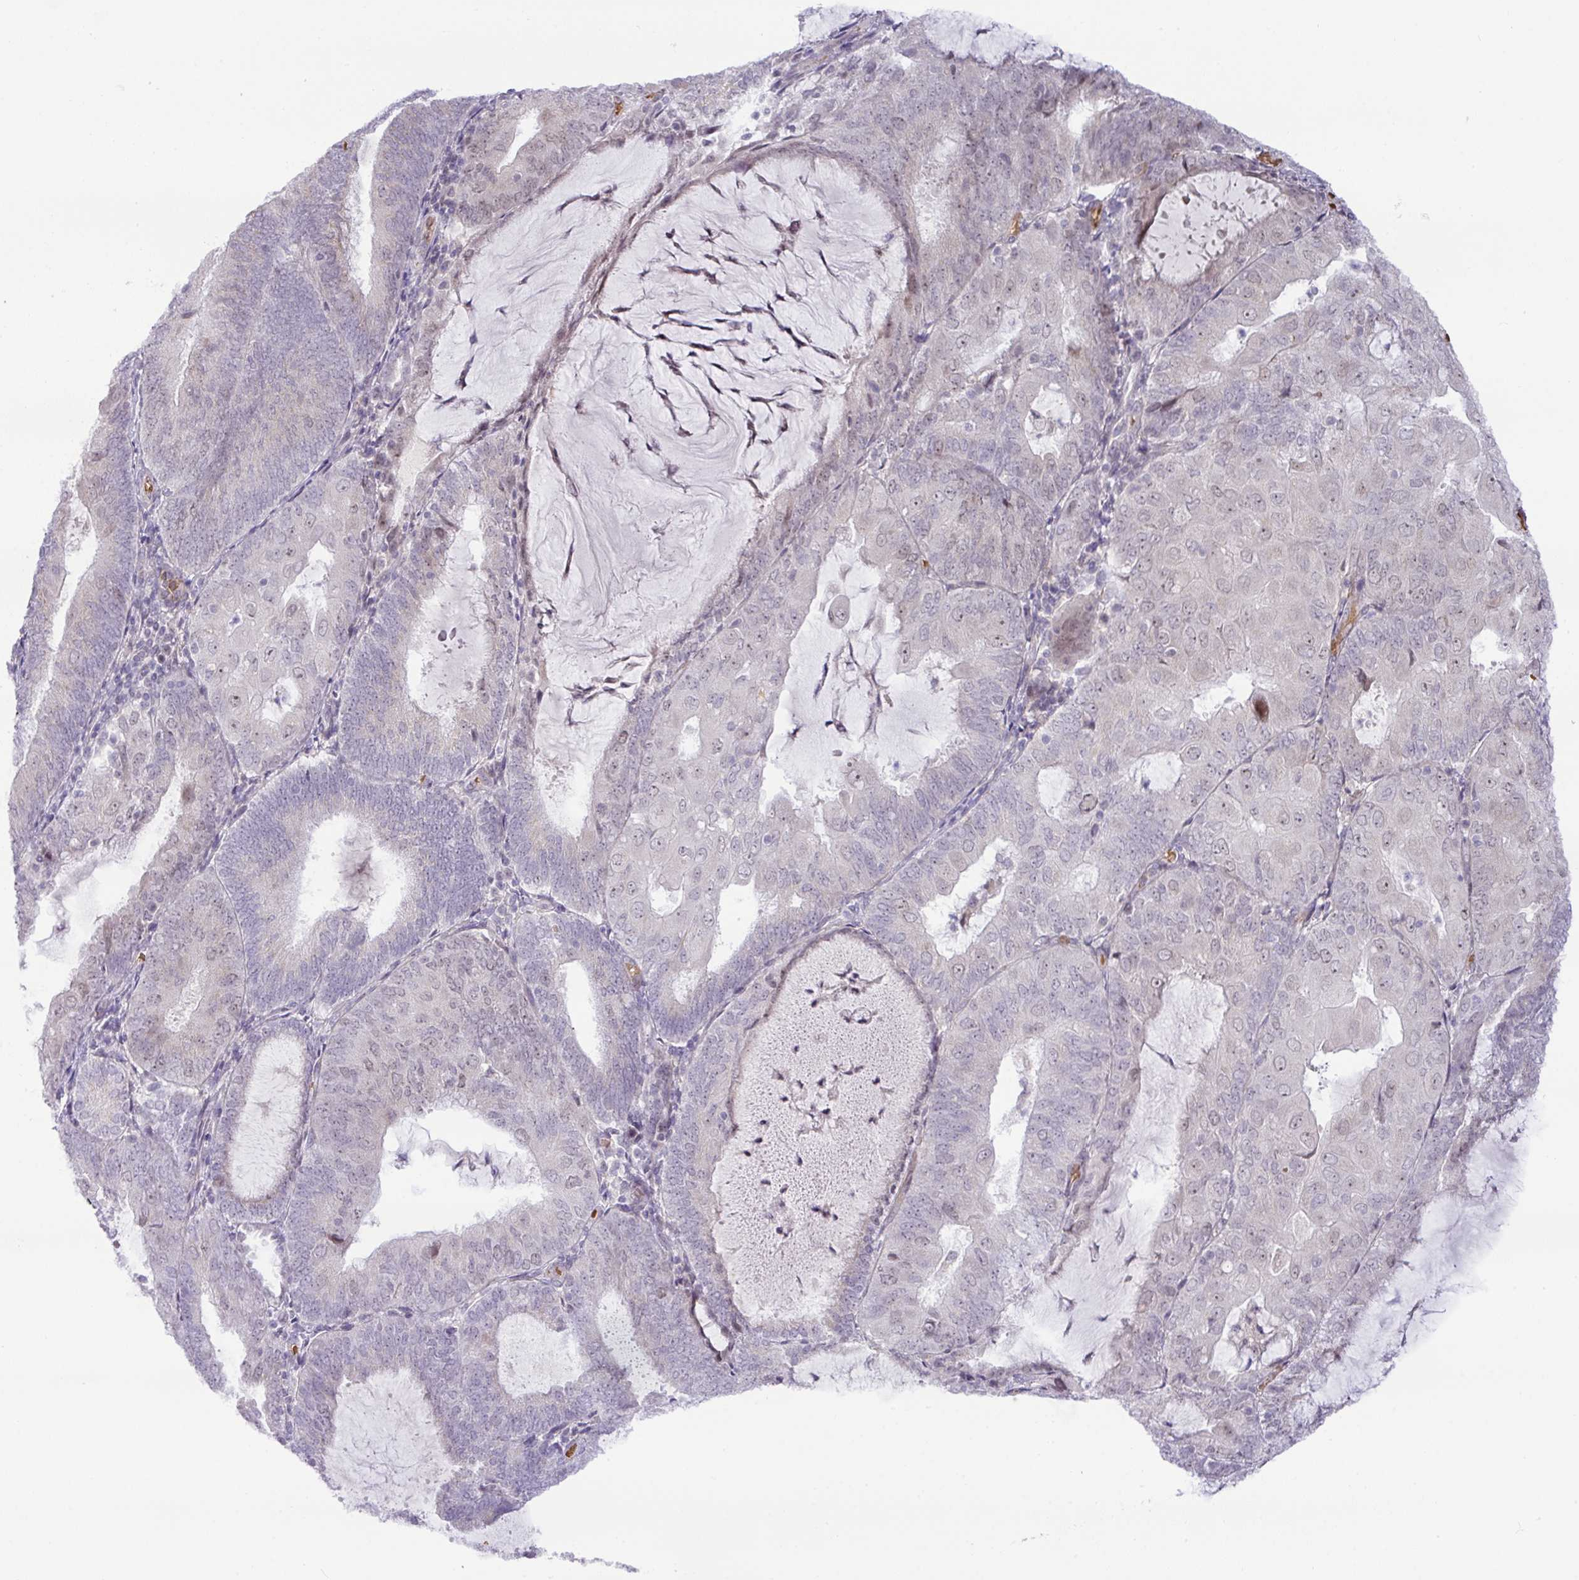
{"staining": {"intensity": "weak", "quantity": "<25%", "location": "nuclear"}, "tissue": "endometrial cancer", "cell_type": "Tumor cells", "image_type": "cancer", "snomed": [{"axis": "morphology", "description": "Adenocarcinoma, NOS"}, {"axis": "topography", "description": "Endometrium"}], "caption": "Tumor cells are negative for protein expression in human endometrial cancer (adenocarcinoma).", "gene": "PARP2", "patient": {"sex": "female", "age": 81}}